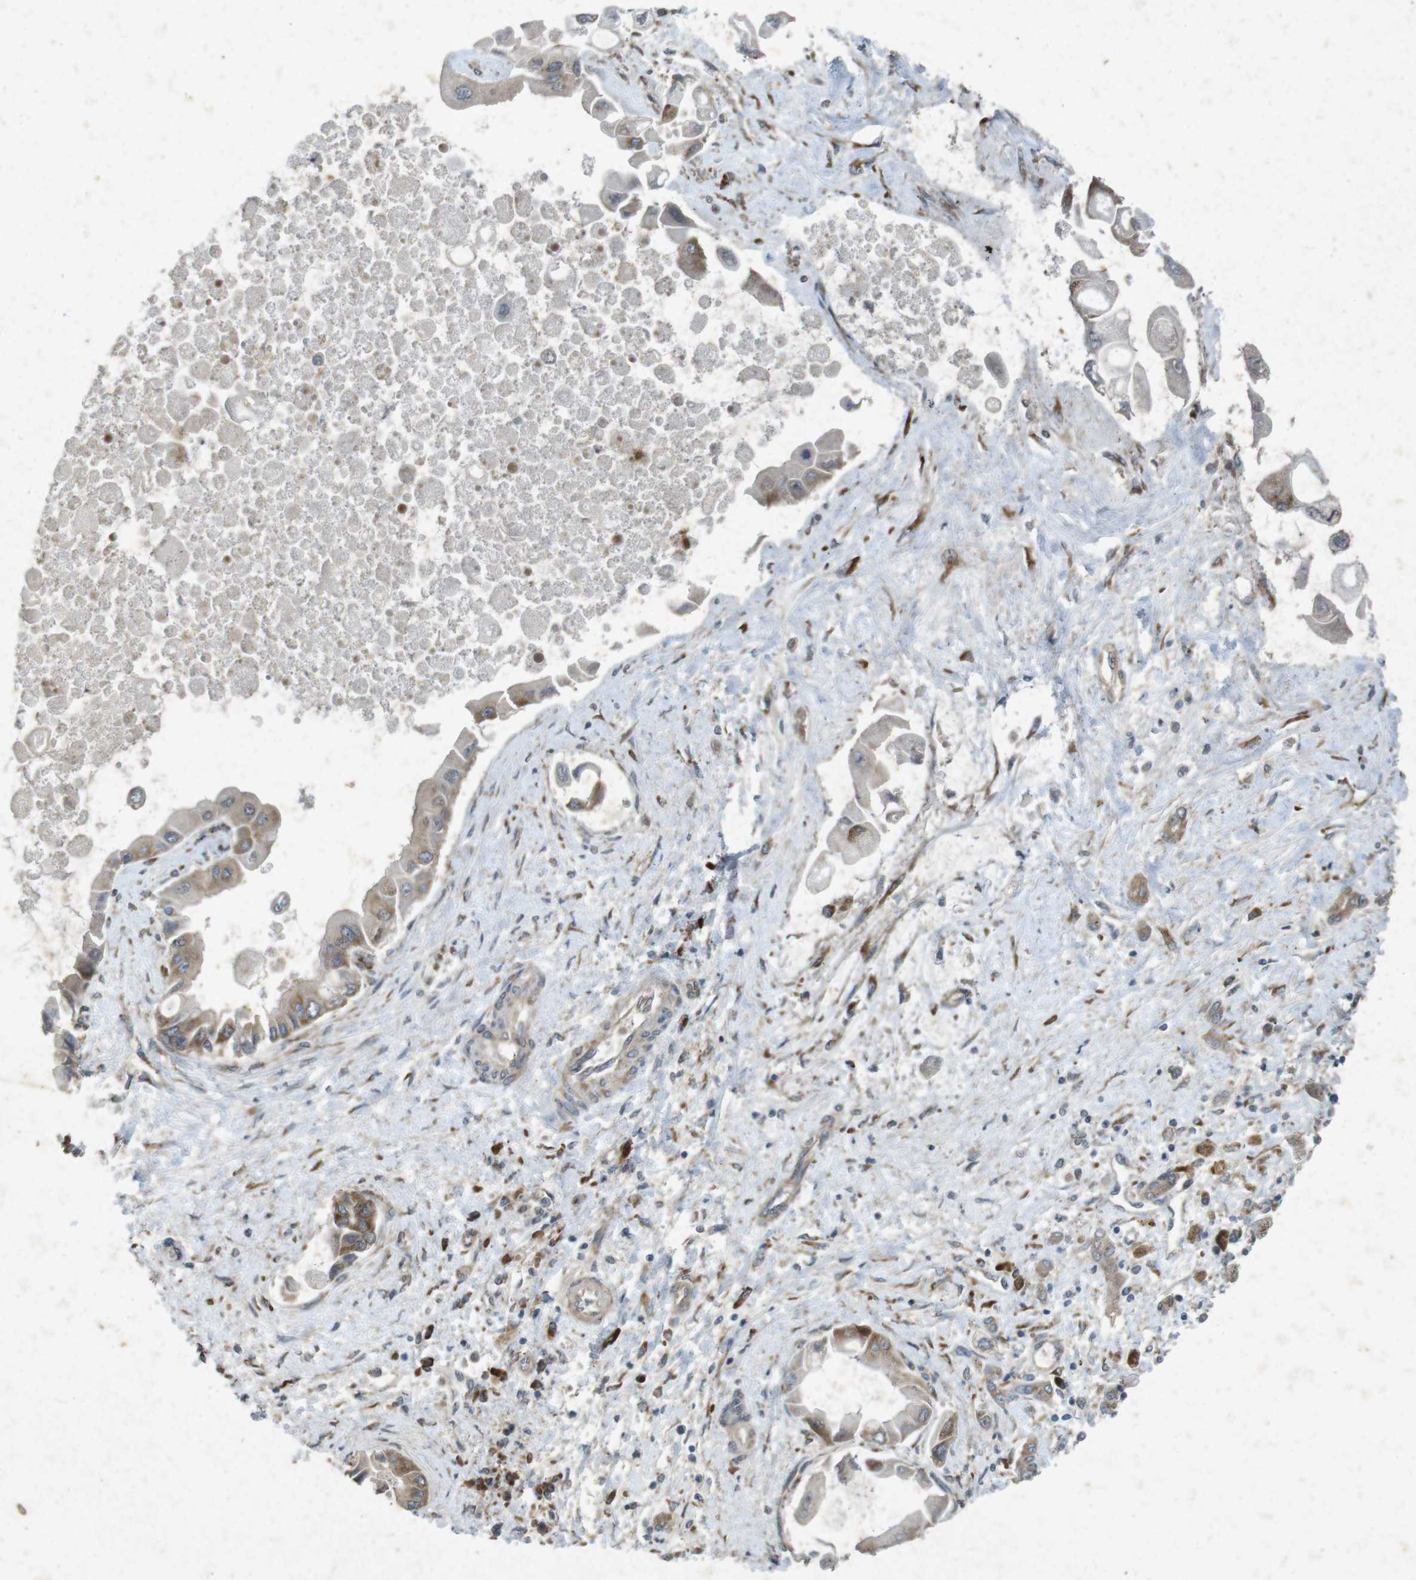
{"staining": {"intensity": "weak", "quantity": ">75%", "location": "cytoplasmic/membranous"}, "tissue": "liver cancer", "cell_type": "Tumor cells", "image_type": "cancer", "snomed": [{"axis": "morphology", "description": "Cholangiocarcinoma"}, {"axis": "topography", "description": "Liver"}], "caption": "Tumor cells demonstrate low levels of weak cytoplasmic/membranous expression in approximately >75% of cells in liver cancer (cholangiocarcinoma).", "gene": "FLCN", "patient": {"sex": "male", "age": 50}}